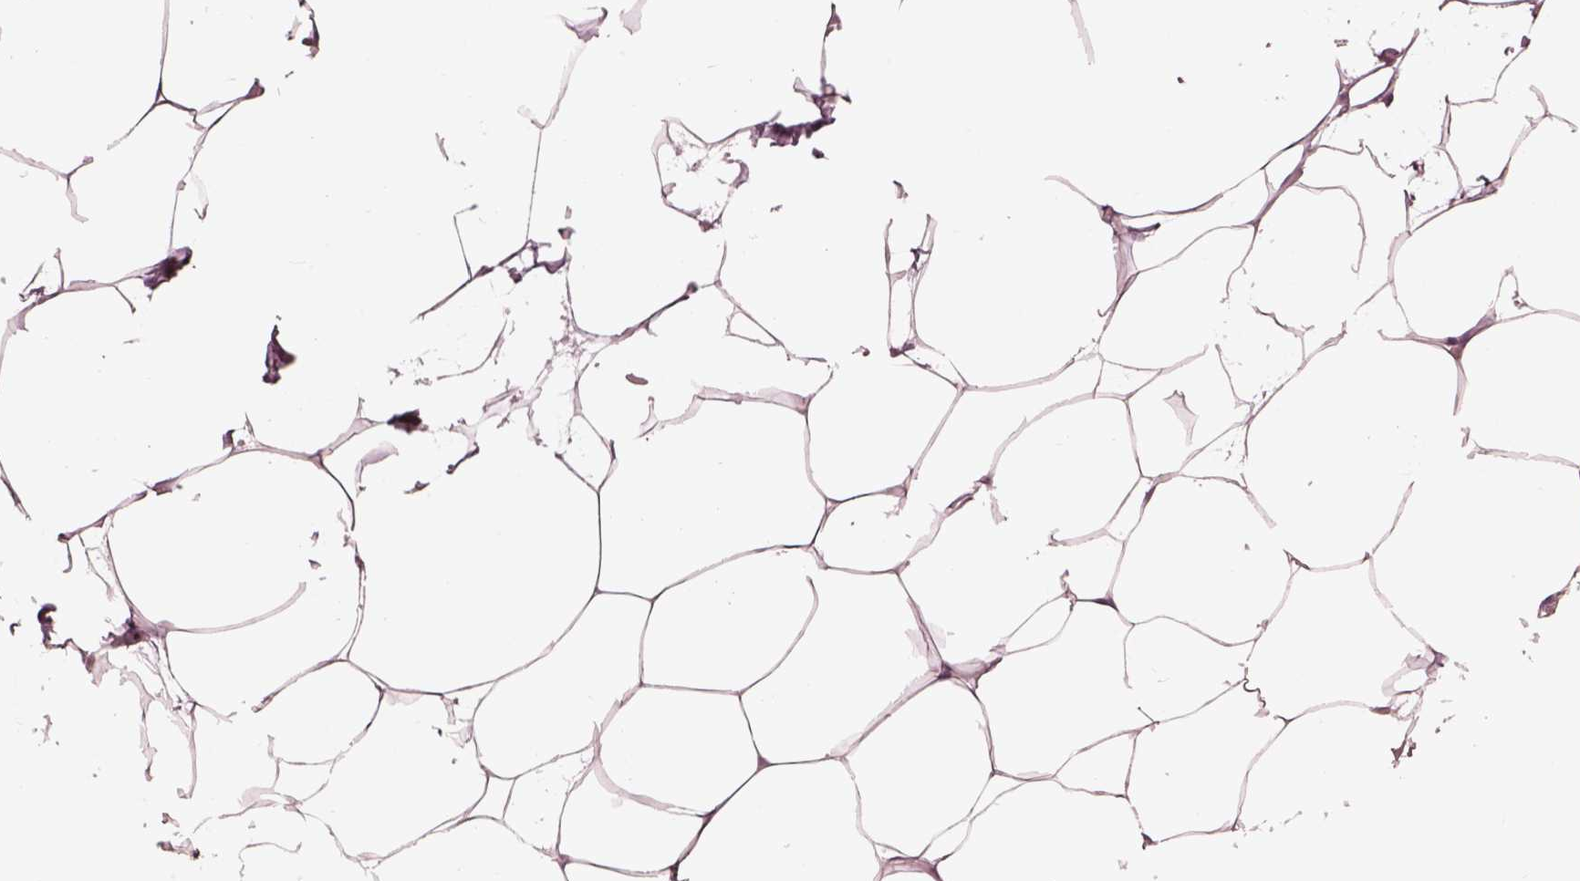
{"staining": {"intensity": "negative", "quantity": "none", "location": "none"}, "tissue": "breast", "cell_type": "Adipocytes", "image_type": "normal", "snomed": [{"axis": "morphology", "description": "Normal tissue, NOS"}, {"axis": "topography", "description": "Breast"}], "caption": "There is no significant positivity in adipocytes of breast. Nuclei are stained in blue.", "gene": "FABP9", "patient": {"sex": "female", "age": 32}}